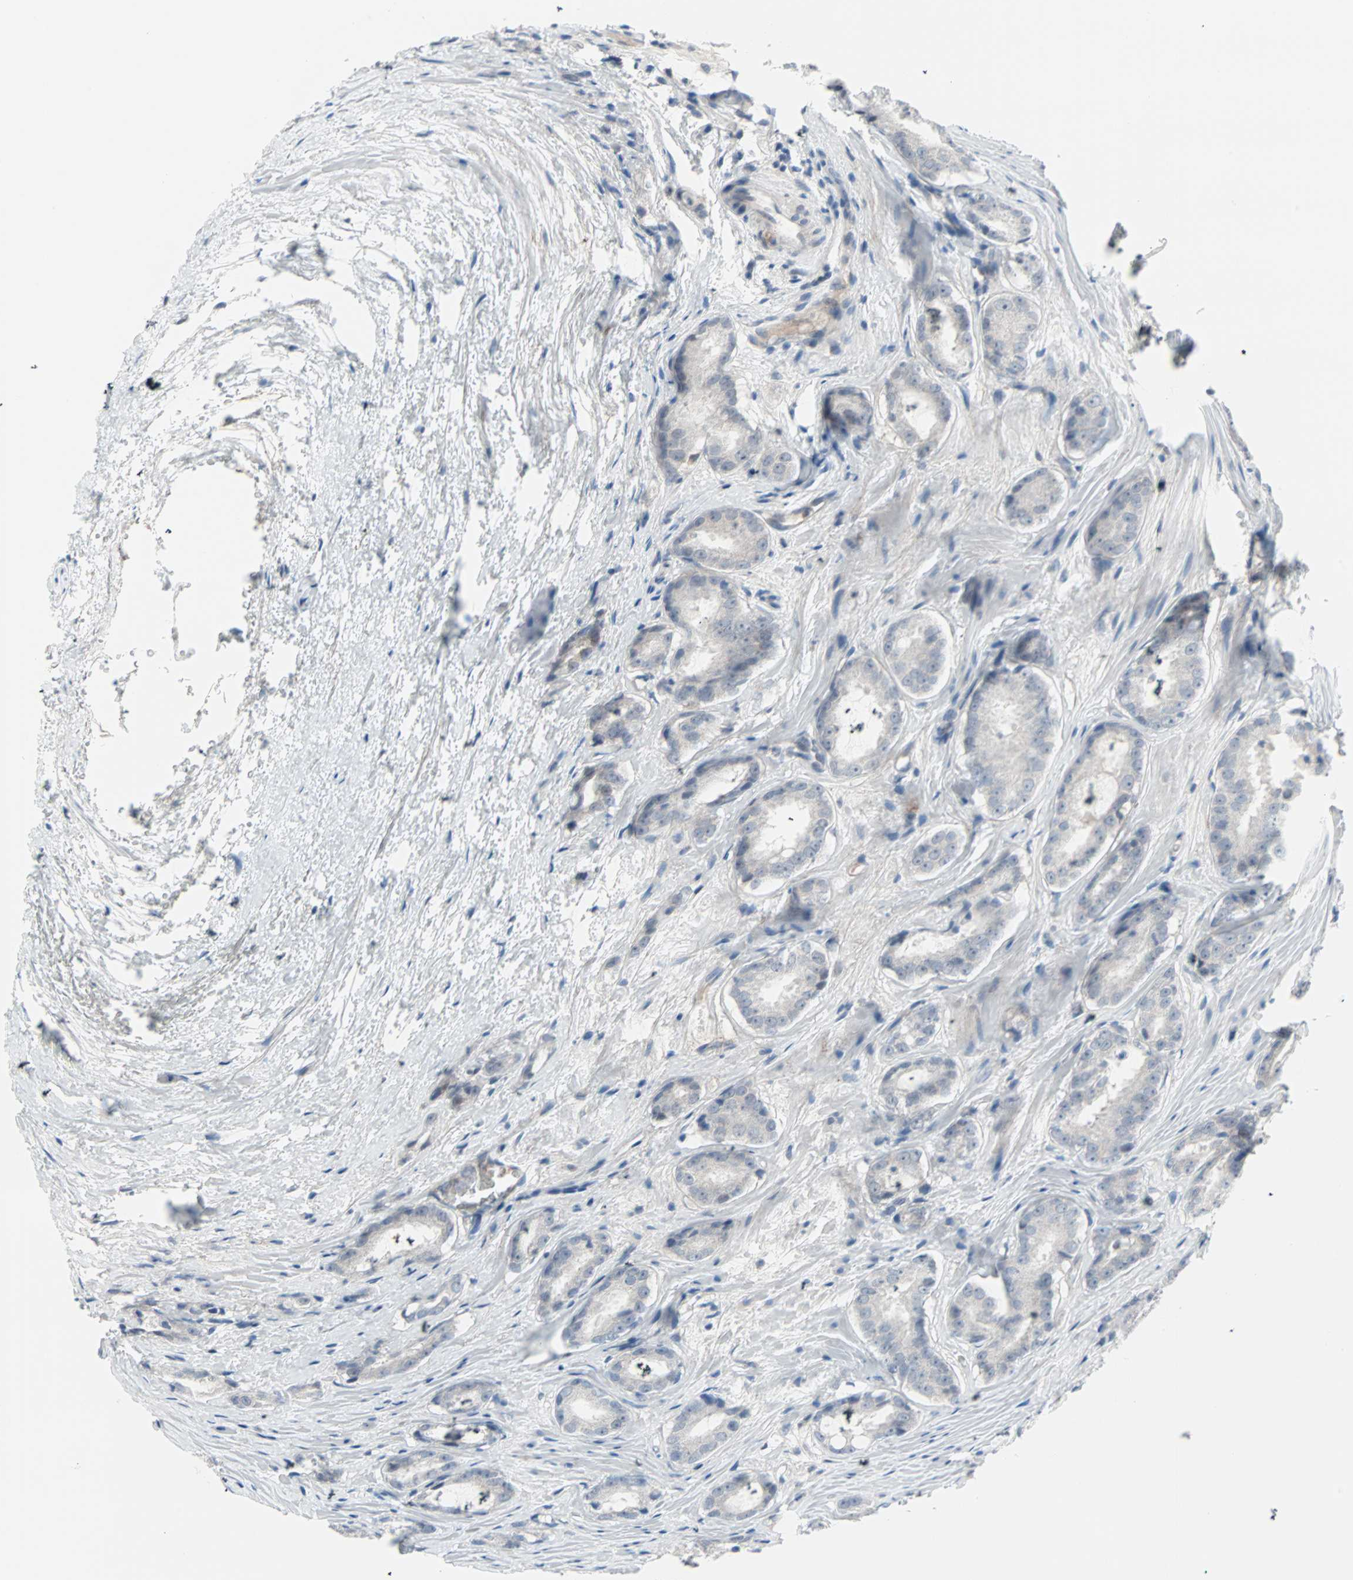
{"staining": {"intensity": "negative", "quantity": "none", "location": "none"}, "tissue": "prostate cancer", "cell_type": "Tumor cells", "image_type": "cancer", "snomed": [{"axis": "morphology", "description": "Adenocarcinoma, High grade"}, {"axis": "topography", "description": "Prostate"}], "caption": "Photomicrograph shows no protein staining in tumor cells of prostate adenocarcinoma (high-grade) tissue. (DAB (3,3'-diaminobenzidine) immunohistochemistry (IHC), high magnification).", "gene": "CASP3", "patient": {"sex": "male", "age": 64}}